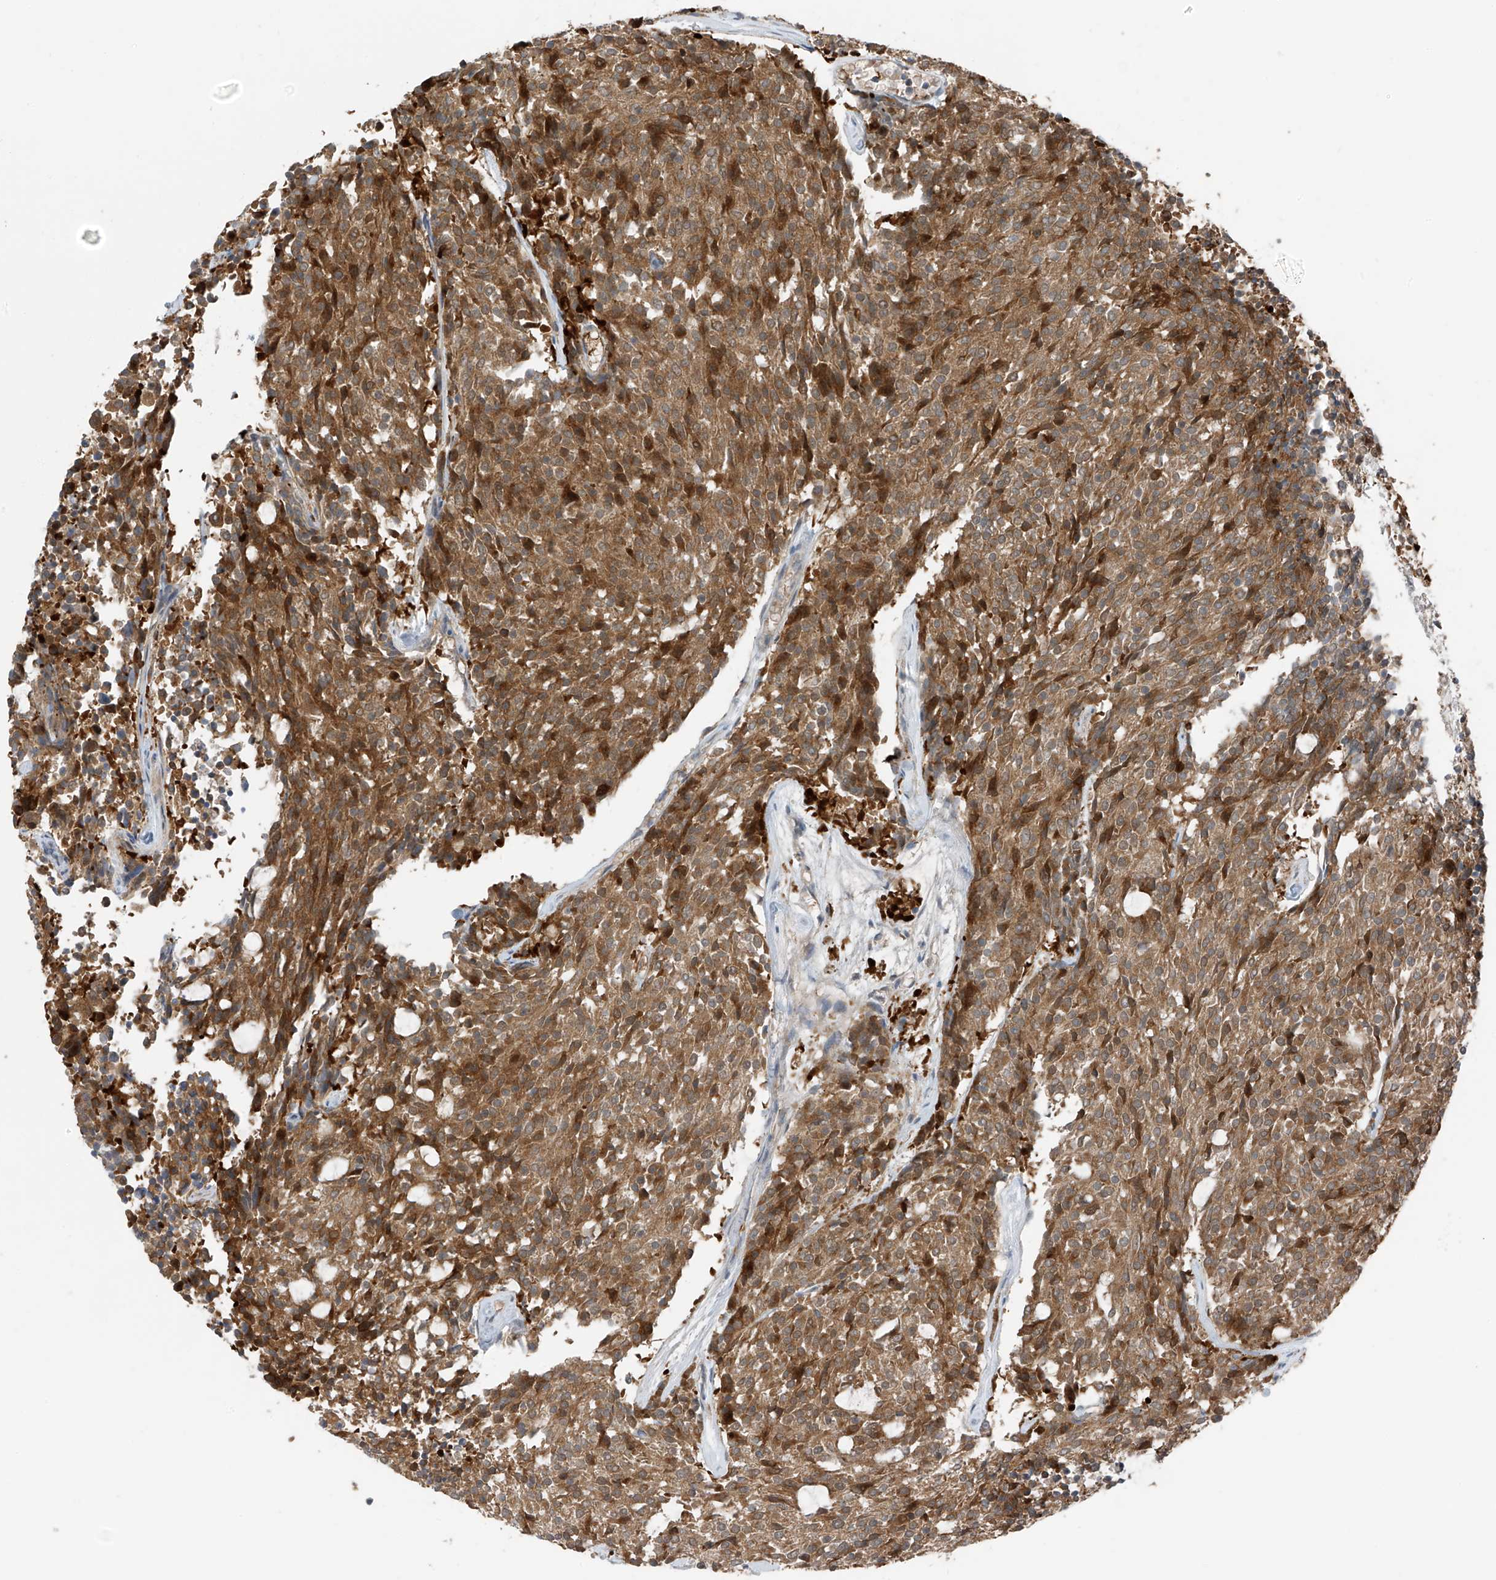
{"staining": {"intensity": "moderate", "quantity": ">75%", "location": "cytoplasmic/membranous"}, "tissue": "carcinoid", "cell_type": "Tumor cells", "image_type": "cancer", "snomed": [{"axis": "morphology", "description": "Carcinoid, malignant, NOS"}, {"axis": "topography", "description": "Pancreas"}], "caption": "Immunohistochemical staining of malignant carcinoid exhibits medium levels of moderate cytoplasmic/membranous staining in about >75% of tumor cells.", "gene": "SLC12A6", "patient": {"sex": "female", "age": 54}}